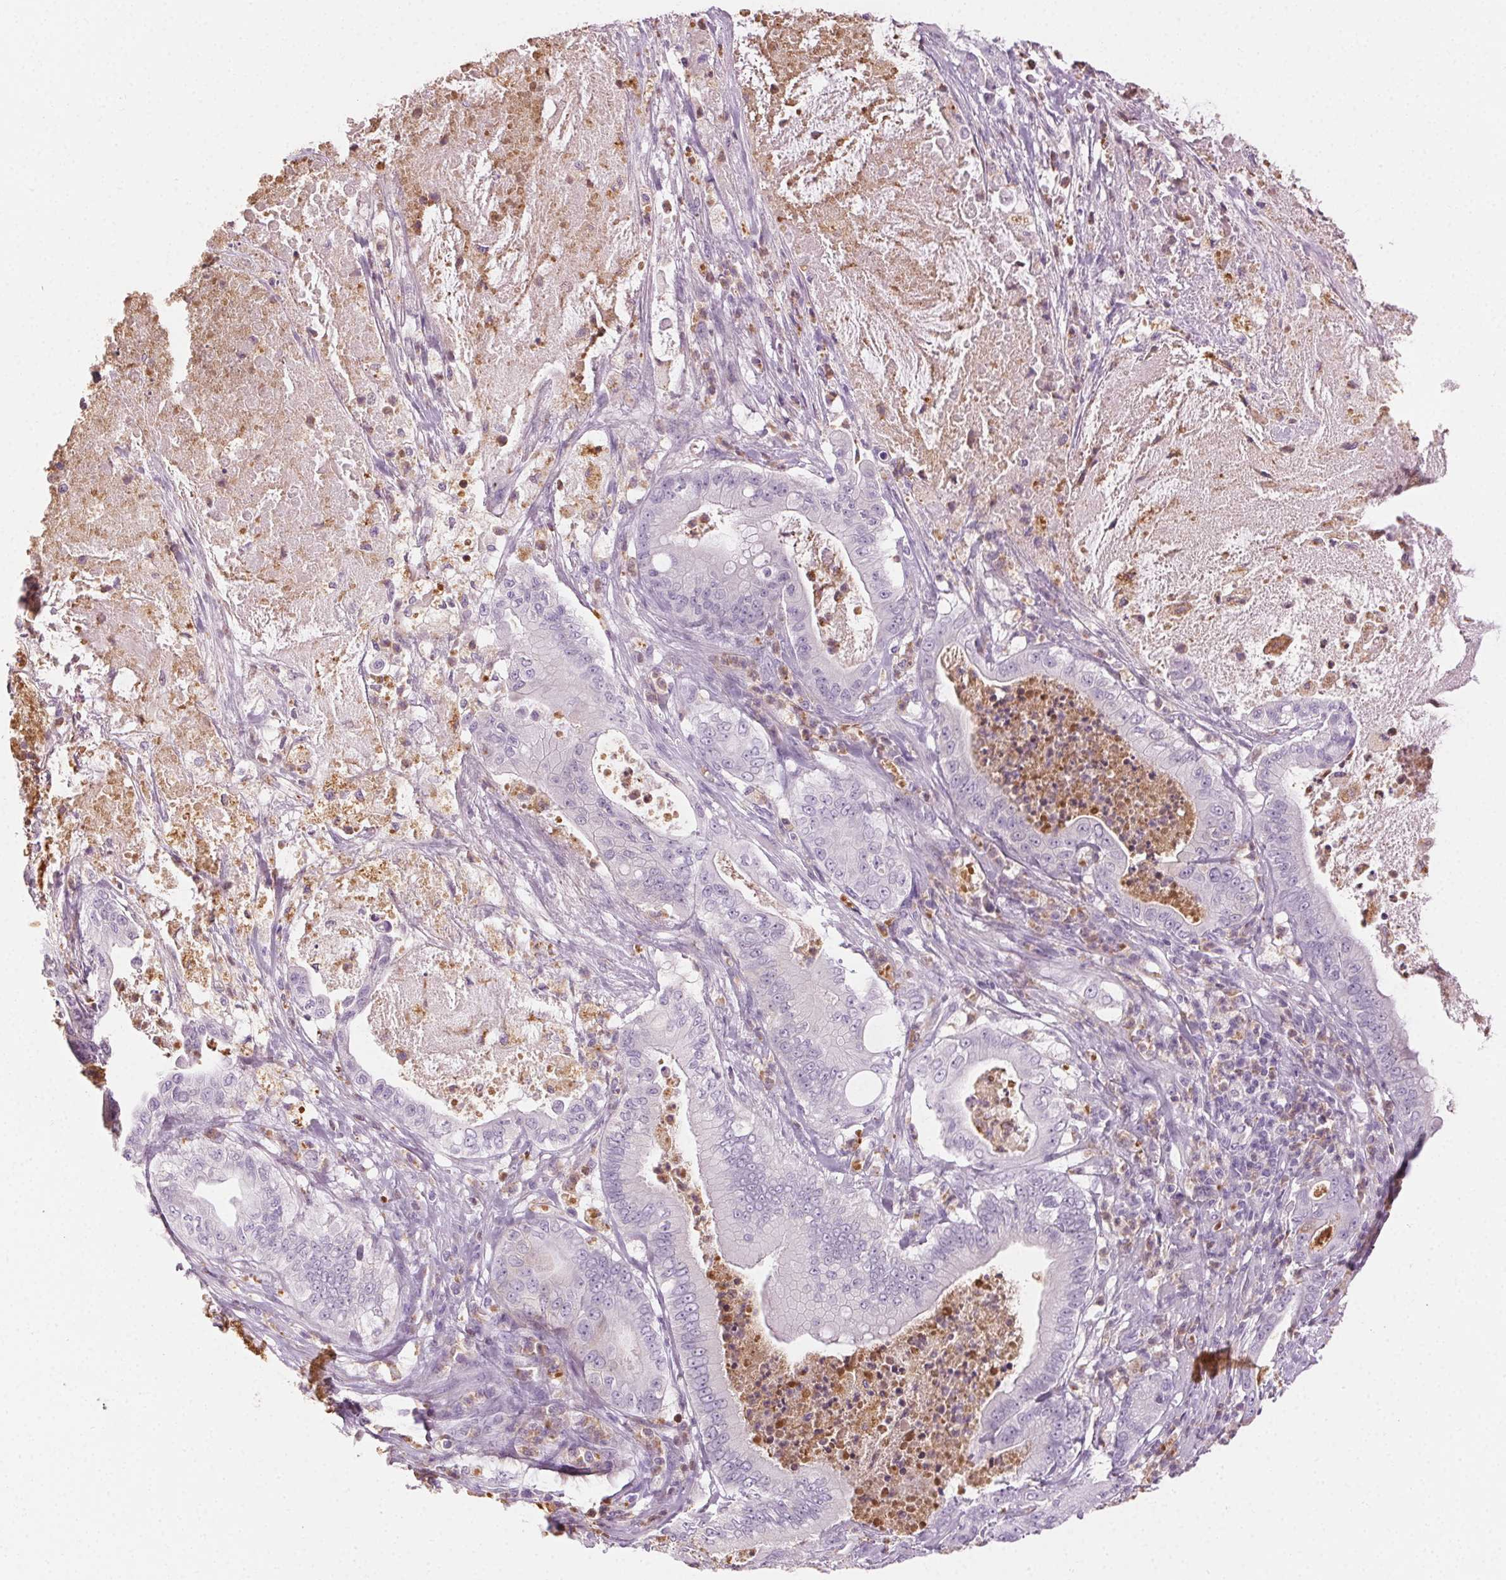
{"staining": {"intensity": "negative", "quantity": "none", "location": "none"}, "tissue": "pancreatic cancer", "cell_type": "Tumor cells", "image_type": "cancer", "snomed": [{"axis": "morphology", "description": "Adenocarcinoma, NOS"}, {"axis": "topography", "description": "Pancreas"}], "caption": "Immunohistochemistry (IHC) image of human pancreatic adenocarcinoma stained for a protein (brown), which shows no staining in tumor cells.", "gene": "MPO", "patient": {"sex": "male", "age": 71}}